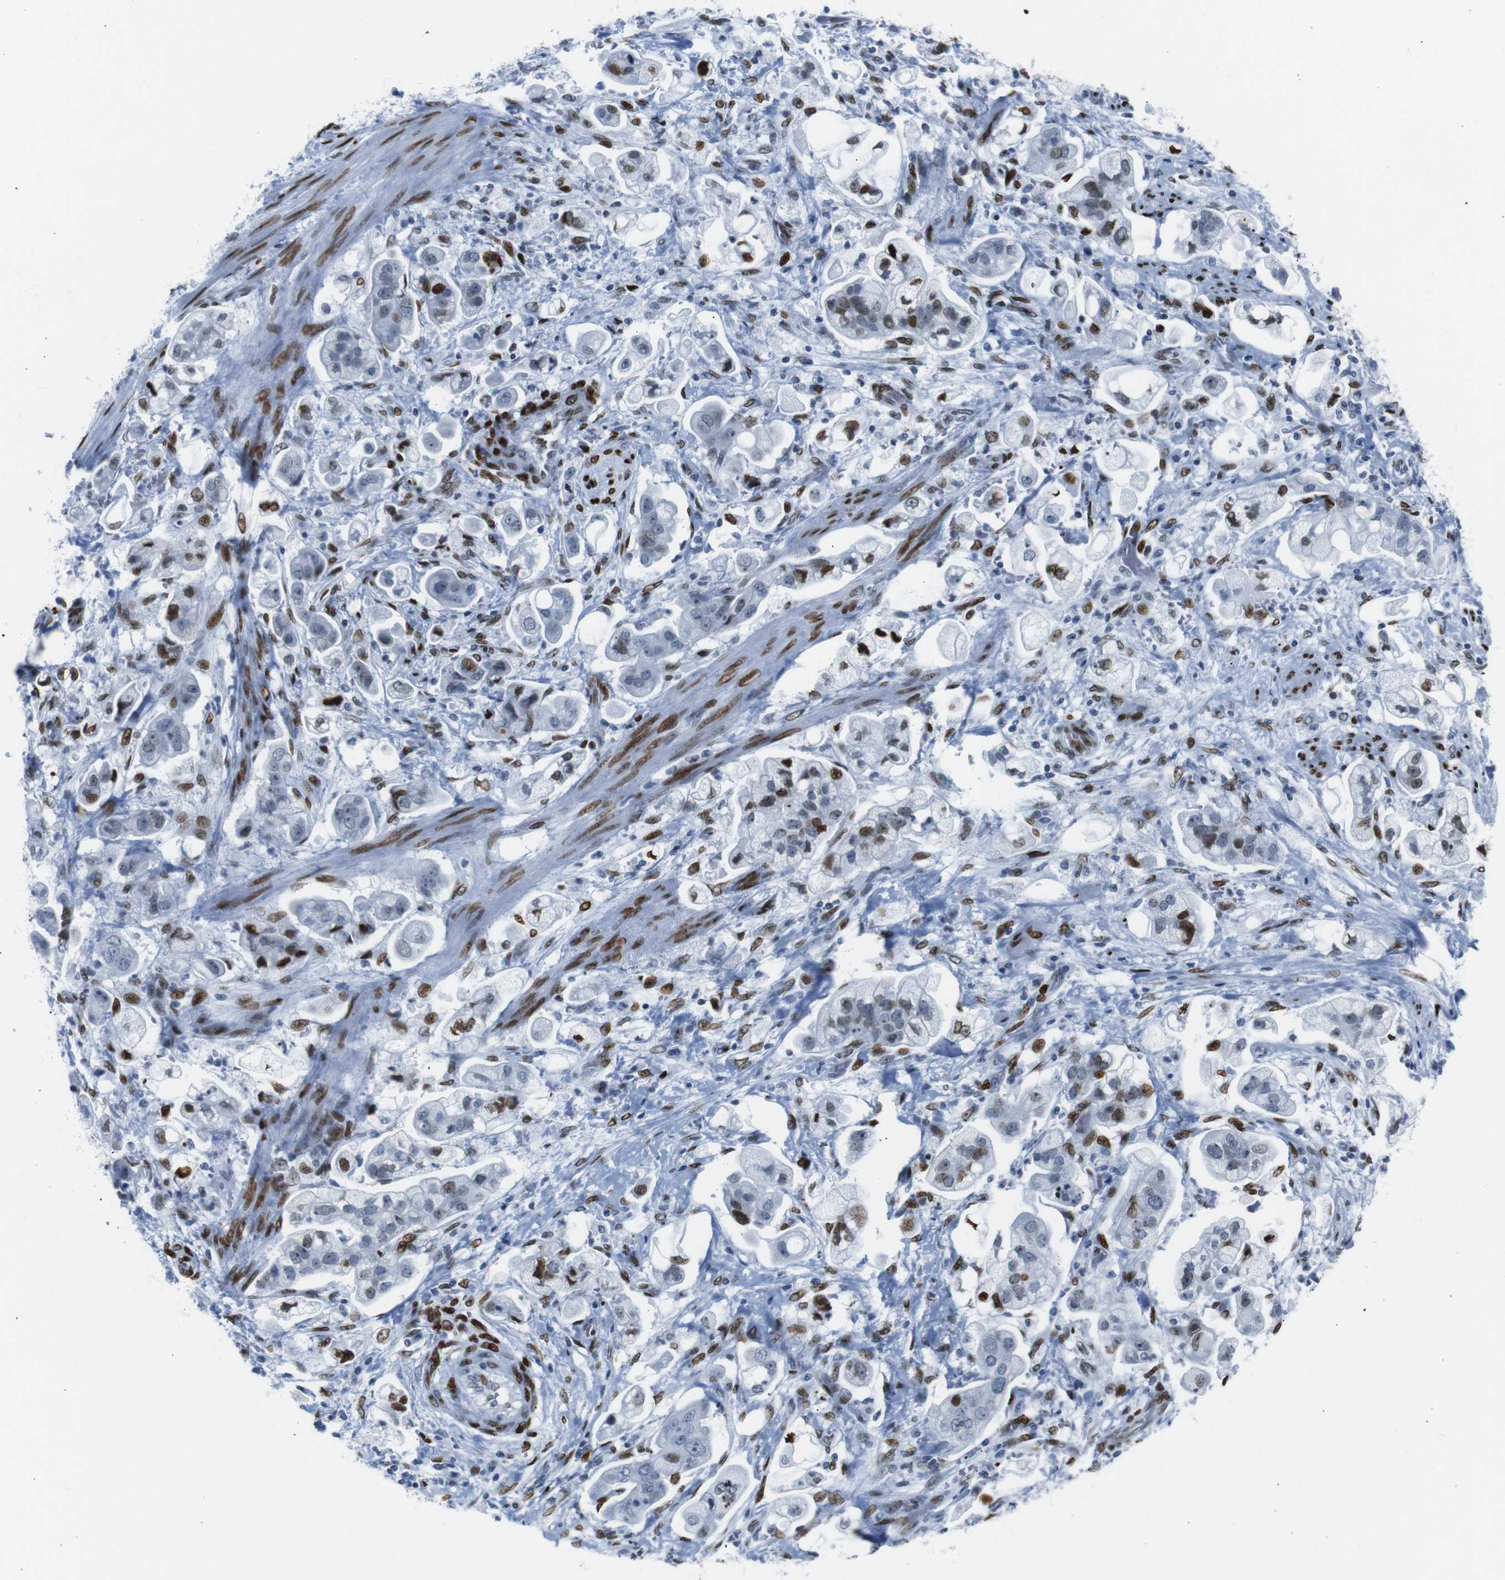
{"staining": {"intensity": "strong", "quantity": "25%-75%", "location": "nuclear"}, "tissue": "stomach cancer", "cell_type": "Tumor cells", "image_type": "cancer", "snomed": [{"axis": "morphology", "description": "Adenocarcinoma, NOS"}, {"axis": "topography", "description": "Stomach"}], "caption": "About 25%-75% of tumor cells in human stomach adenocarcinoma reveal strong nuclear protein staining as visualized by brown immunohistochemical staining.", "gene": "NPIPB15", "patient": {"sex": "male", "age": 62}}